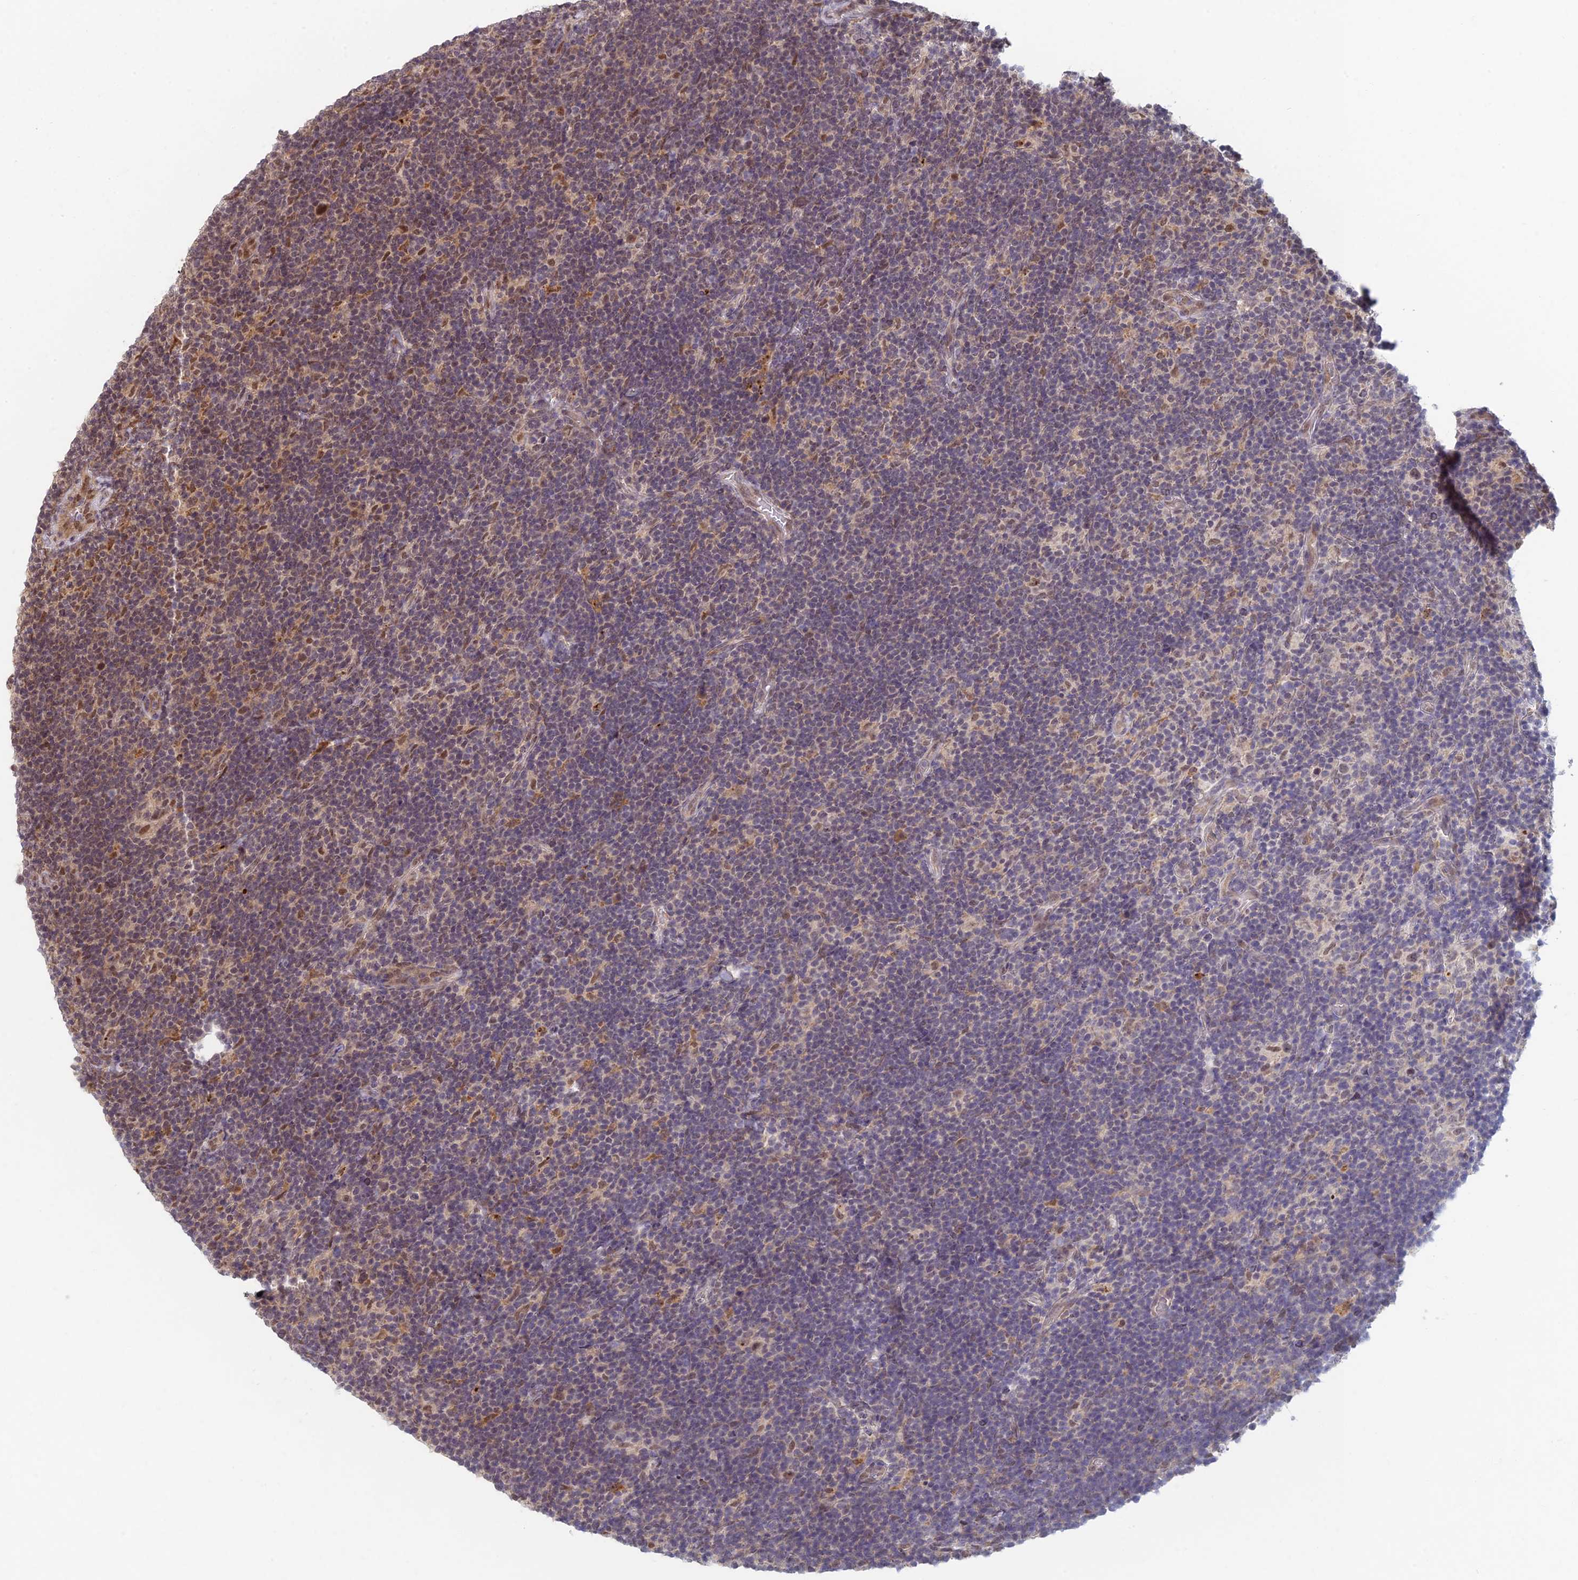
{"staining": {"intensity": "moderate", "quantity": "25%-75%", "location": "nuclear"}, "tissue": "lymphoma", "cell_type": "Tumor cells", "image_type": "cancer", "snomed": [{"axis": "morphology", "description": "Hodgkin's disease, NOS"}, {"axis": "topography", "description": "Lymph node"}], "caption": "The immunohistochemical stain labels moderate nuclear expression in tumor cells of lymphoma tissue.", "gene": "RANBP3", "patient": {"sex": "female", "age": 57}}